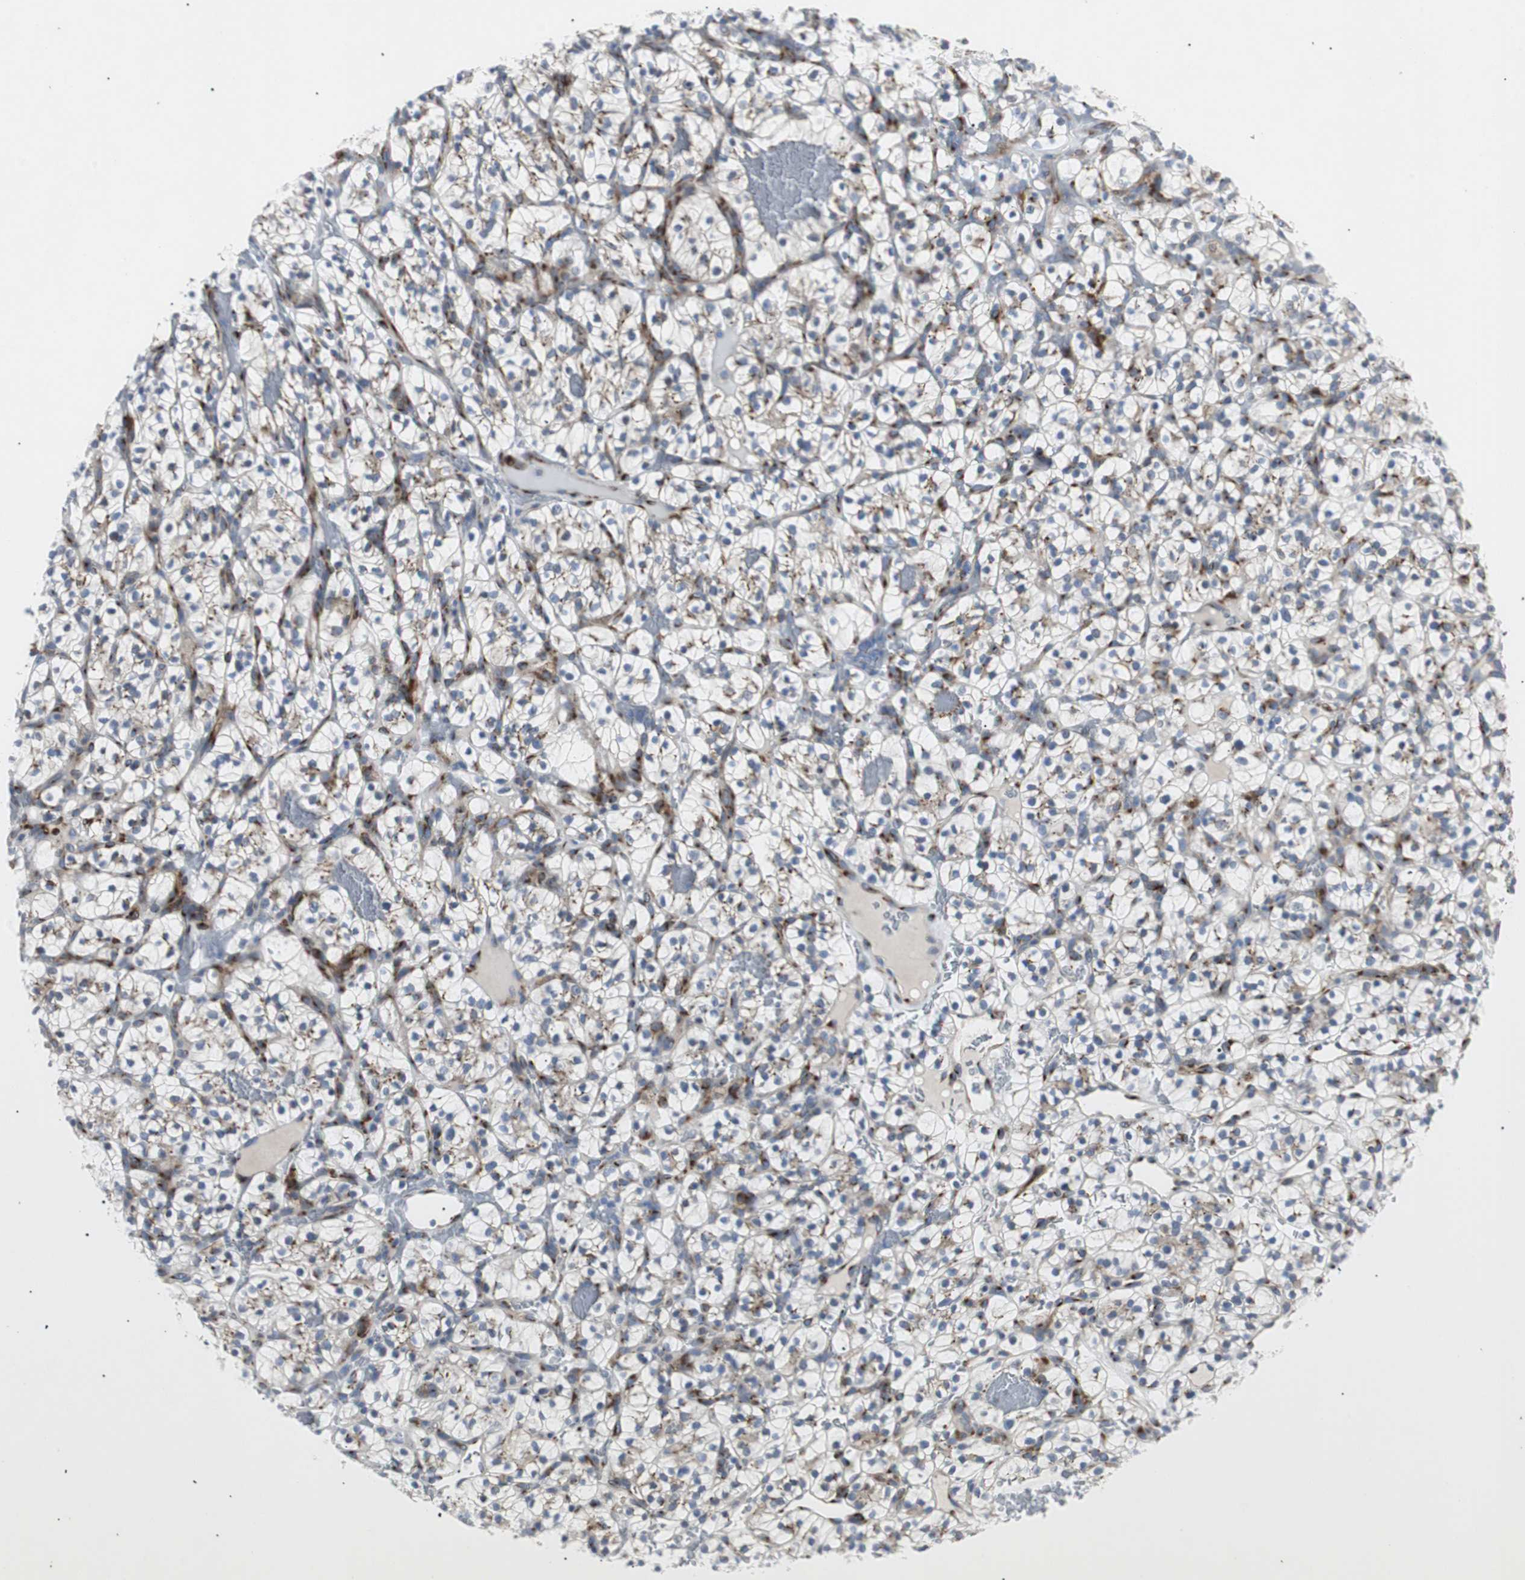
{"staining": {"intensity": "moderate", "quantity": "25%-75%", "location": "cytoplasmic/membranous"}, "tissue": "renal cancer", "cell_type": "Tumor cells", "image_type": "cancer", "snomed": [{"axis": "morphology", "description": "Adenocarcinoma, NOS"}, {"axis": "topography", "description": "Kidney"}], "caption": "Immunohistochemical staining of human renal adenocarcinoma shows moderate cytoplasmic/membranous protein staining in about 25%-75% of tumor cells.", "gene": "BBC3", "patient": {"sex": "female", "age": 57}}